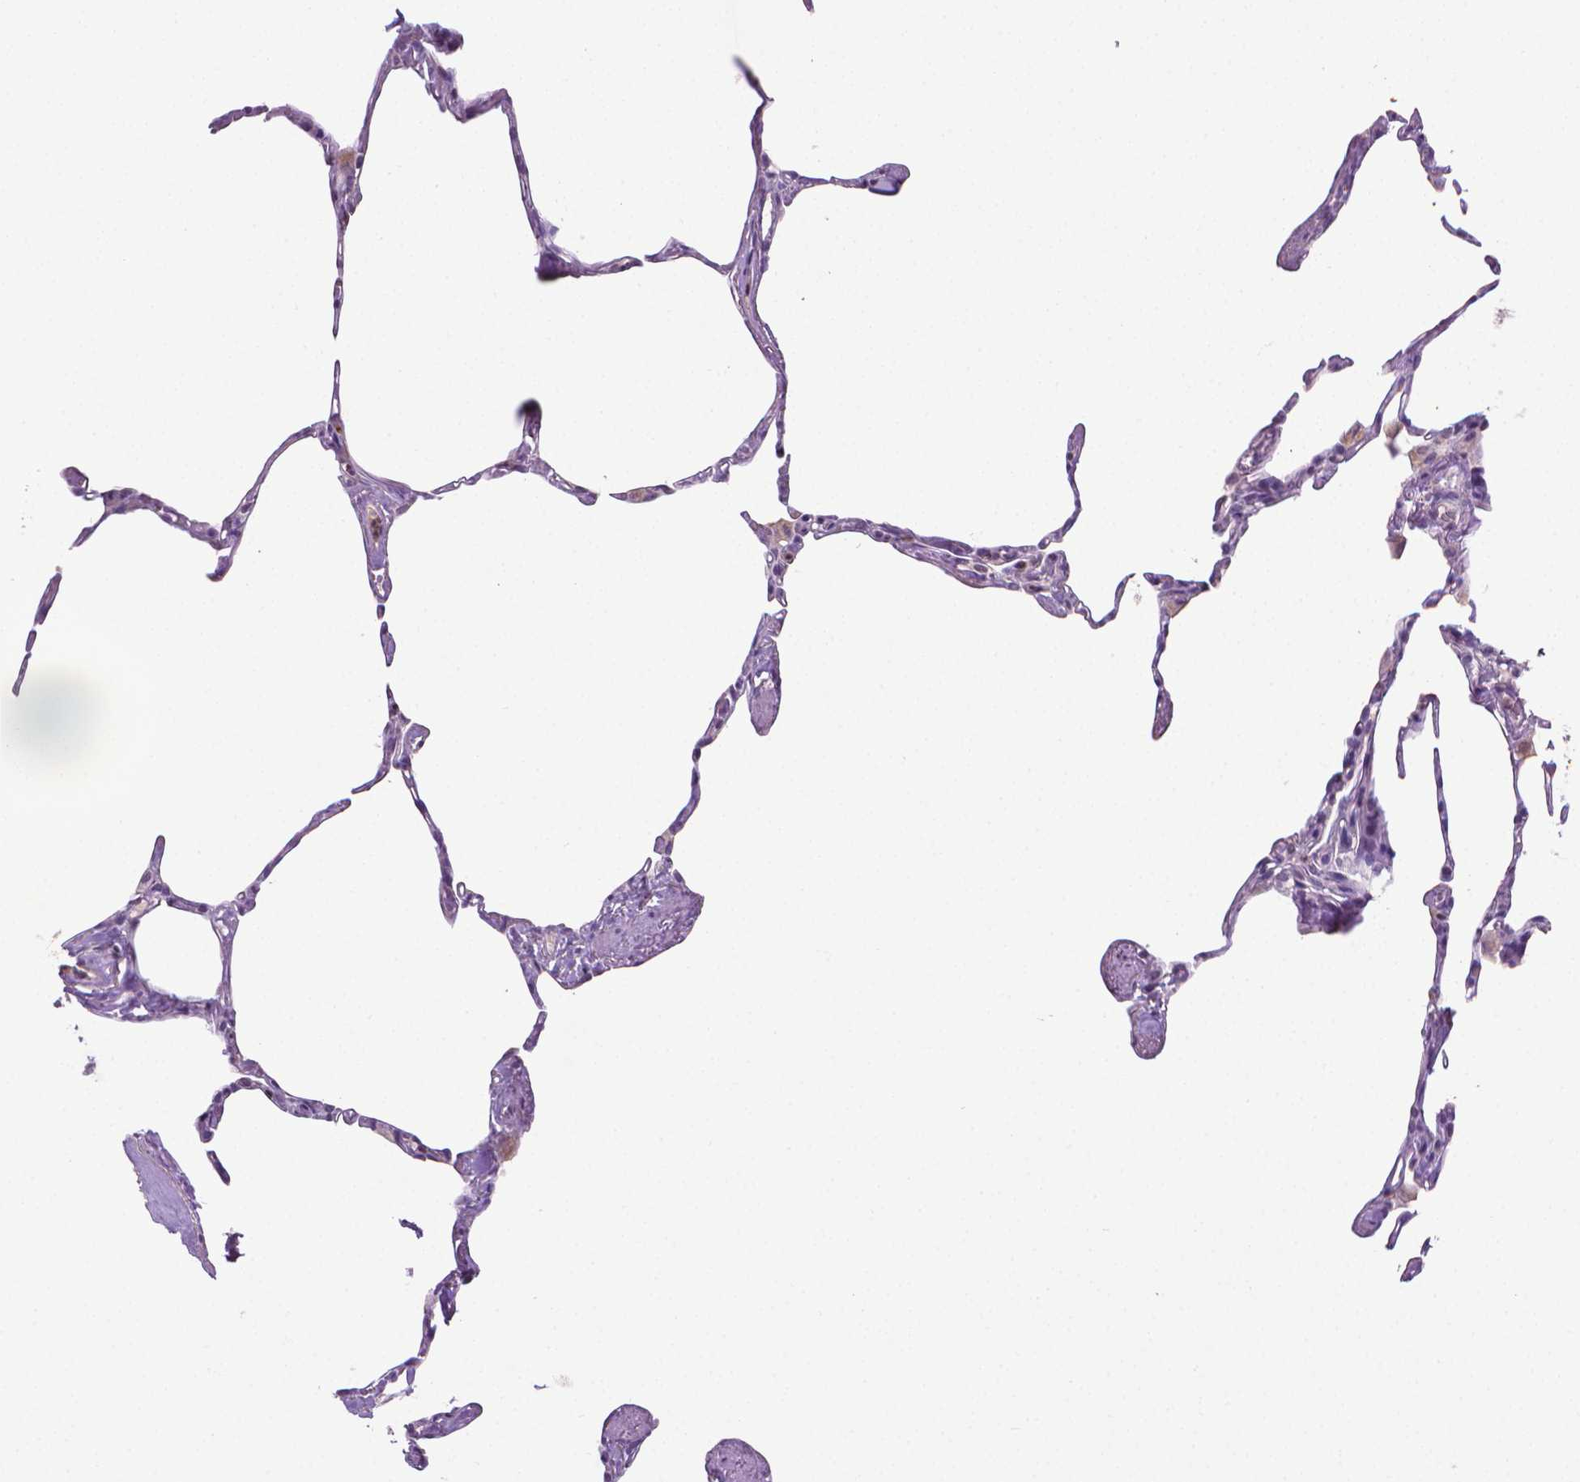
{"staining": {"intensity": "negative", "quantity": "none", "location": "none"}, "tissue": "lung", "cell_type": "Alveolar cells", "image_type": "normal", "snomed": [{"axis": "morphology", "description": "Normal tissue, NOS"}, {"axis": "topography", "description": "Lung"}], "caption": "A high-resolution photomicrograph shows IHC staining of unremarkable lung, which exhibits no significant staining in alveolar cells.", "gene": "CDKN2D", "patient": {"sex": "male", "age": 65}}